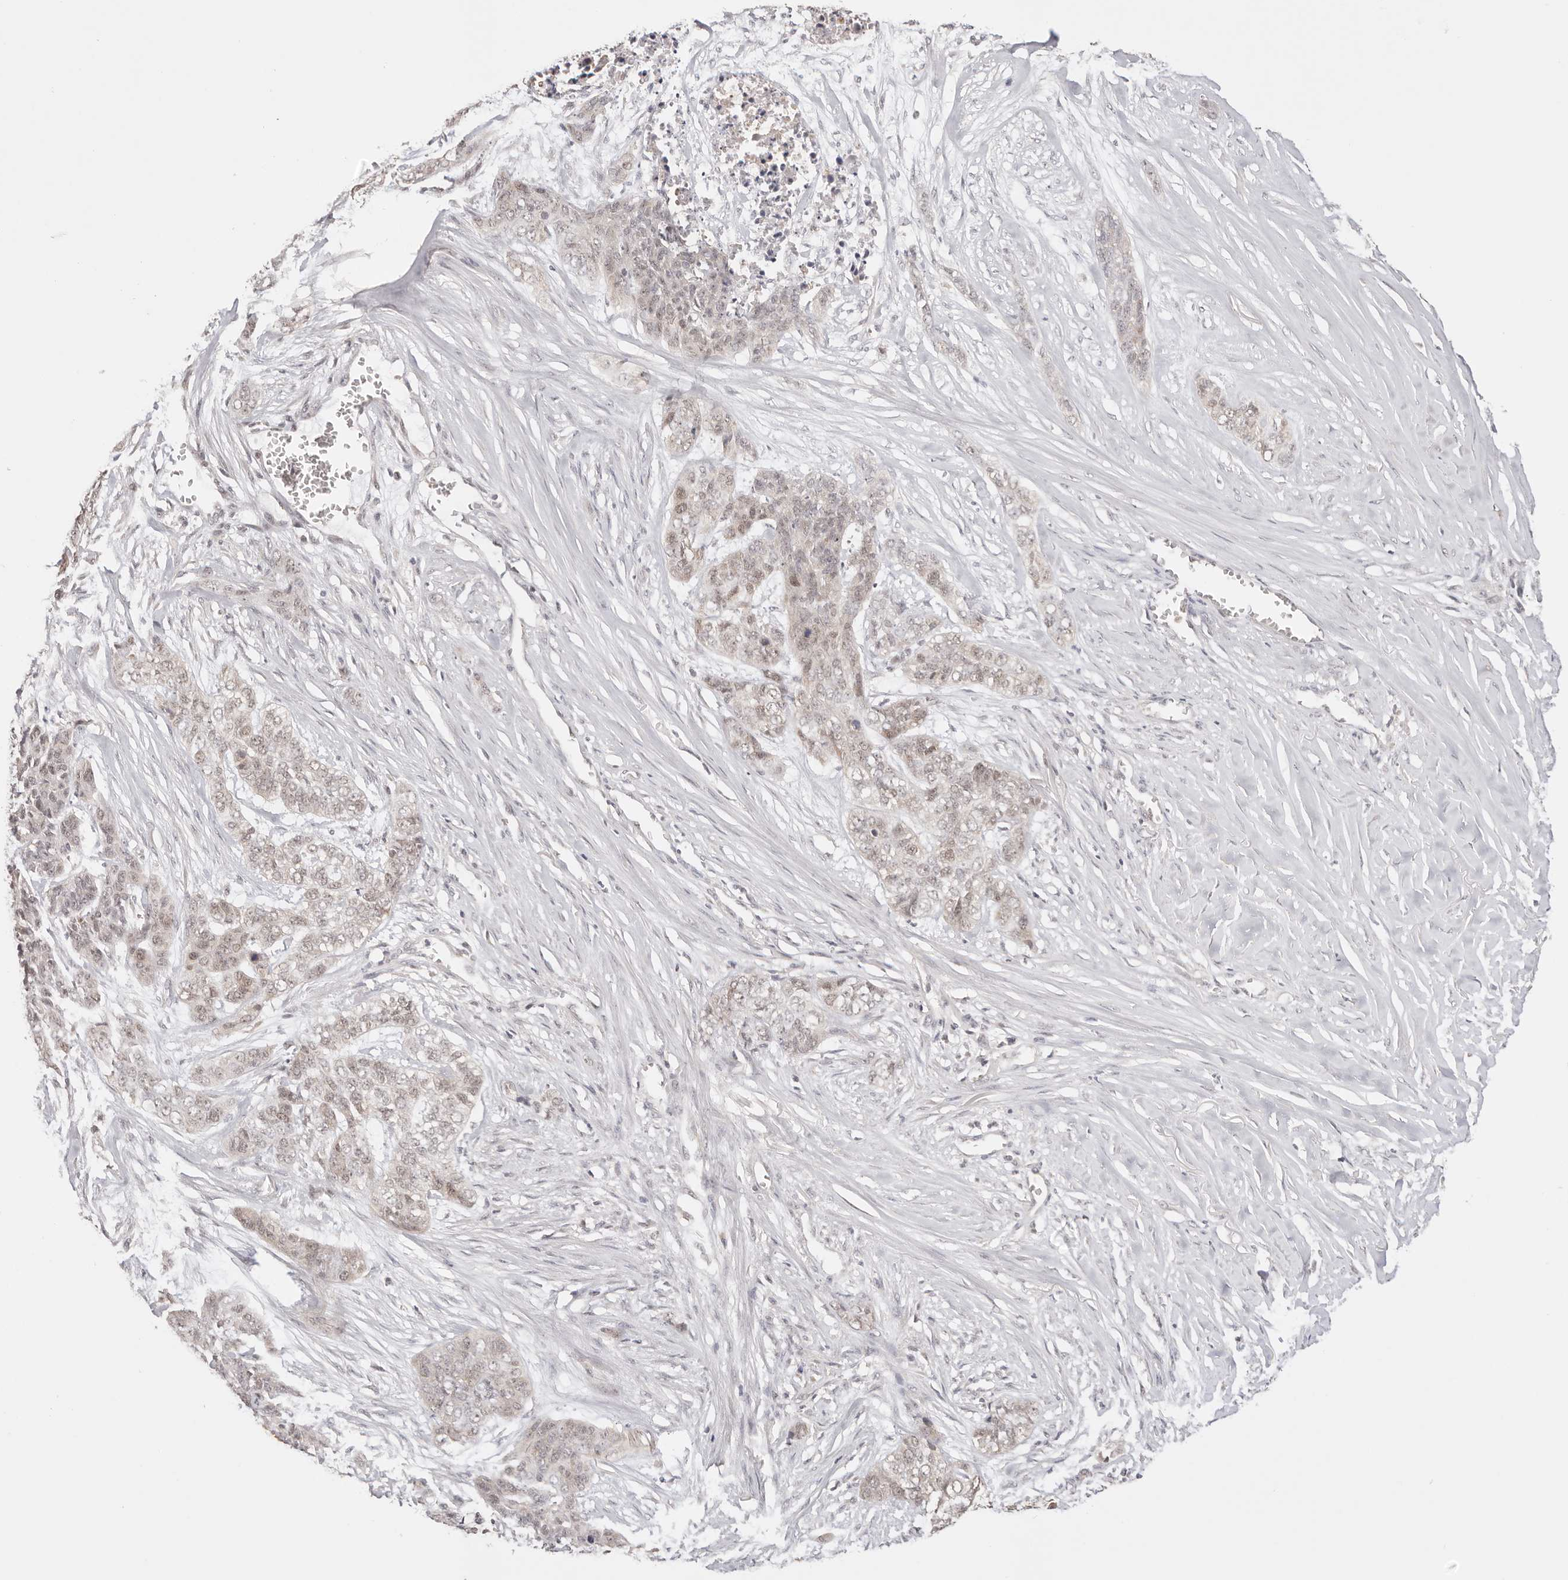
{"staining": {"intensity": "weak", "quantity": ">75%", "location": "nuclear"}, "tissue": "skin cancer", "cell_type": "Tumor cells", "image_type": "cancer", "snomed": [{"axis": "morphology", "description": "Basal cell carcinoma"}, {"axis": "topography", "description": "Skin"}], "caption": "Skin cancer (basal cell carcinoma) tissue exhibits weak nuclear expression in approximately >75% of tumor cells, visualized by immunohistochemistry. The staining was performed using DAB, with brown indicating positive protein expression. Nuclei are stained blue with hematoxylin.", "gene": "RFC3", "patient": {"sex": "female", "age": 64}}